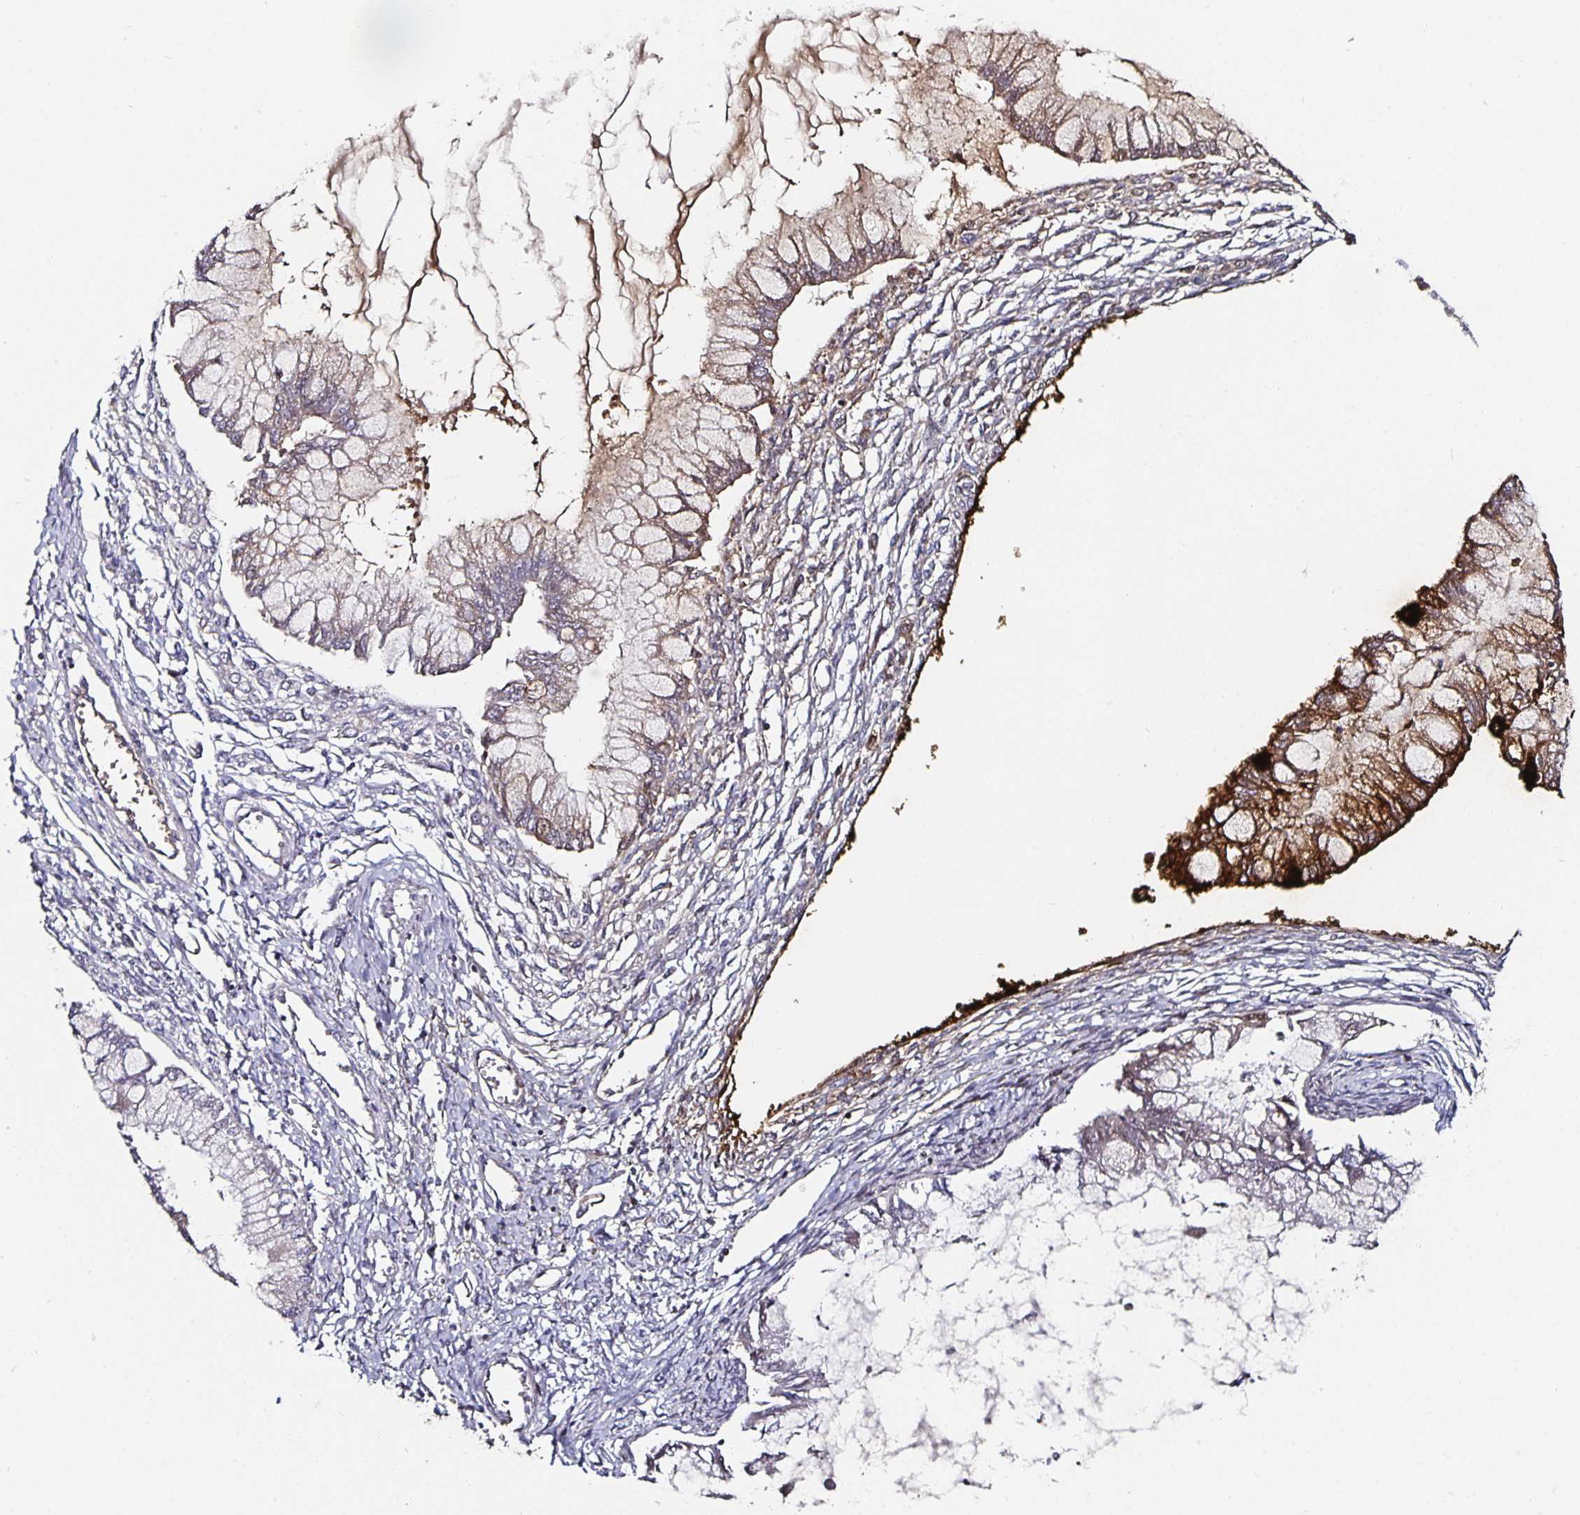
{"staining": {"intensity": "strong", "quantity": "25%-75%", "location": "cytoplasmic/membranous"}, "tissue": "ovarian cancer", "cell_type": "Tumor cells", "image_type": "cancer", "snomed": [{"axis": "morphology", "description": "Cystadenocarcinoma, mucinous, NOS"}, {"axis": "topography", "description": "Ovary"}], "caption": "Ovarian mucinous cystadenocarcinoma was stained to show a protein in brown. There is high levels of strong cytoplasmic/membranous expression in about 25%-75% of tumor cells.", "gene": "CHGA", "patient": {"sex": "female", "age": 34}}